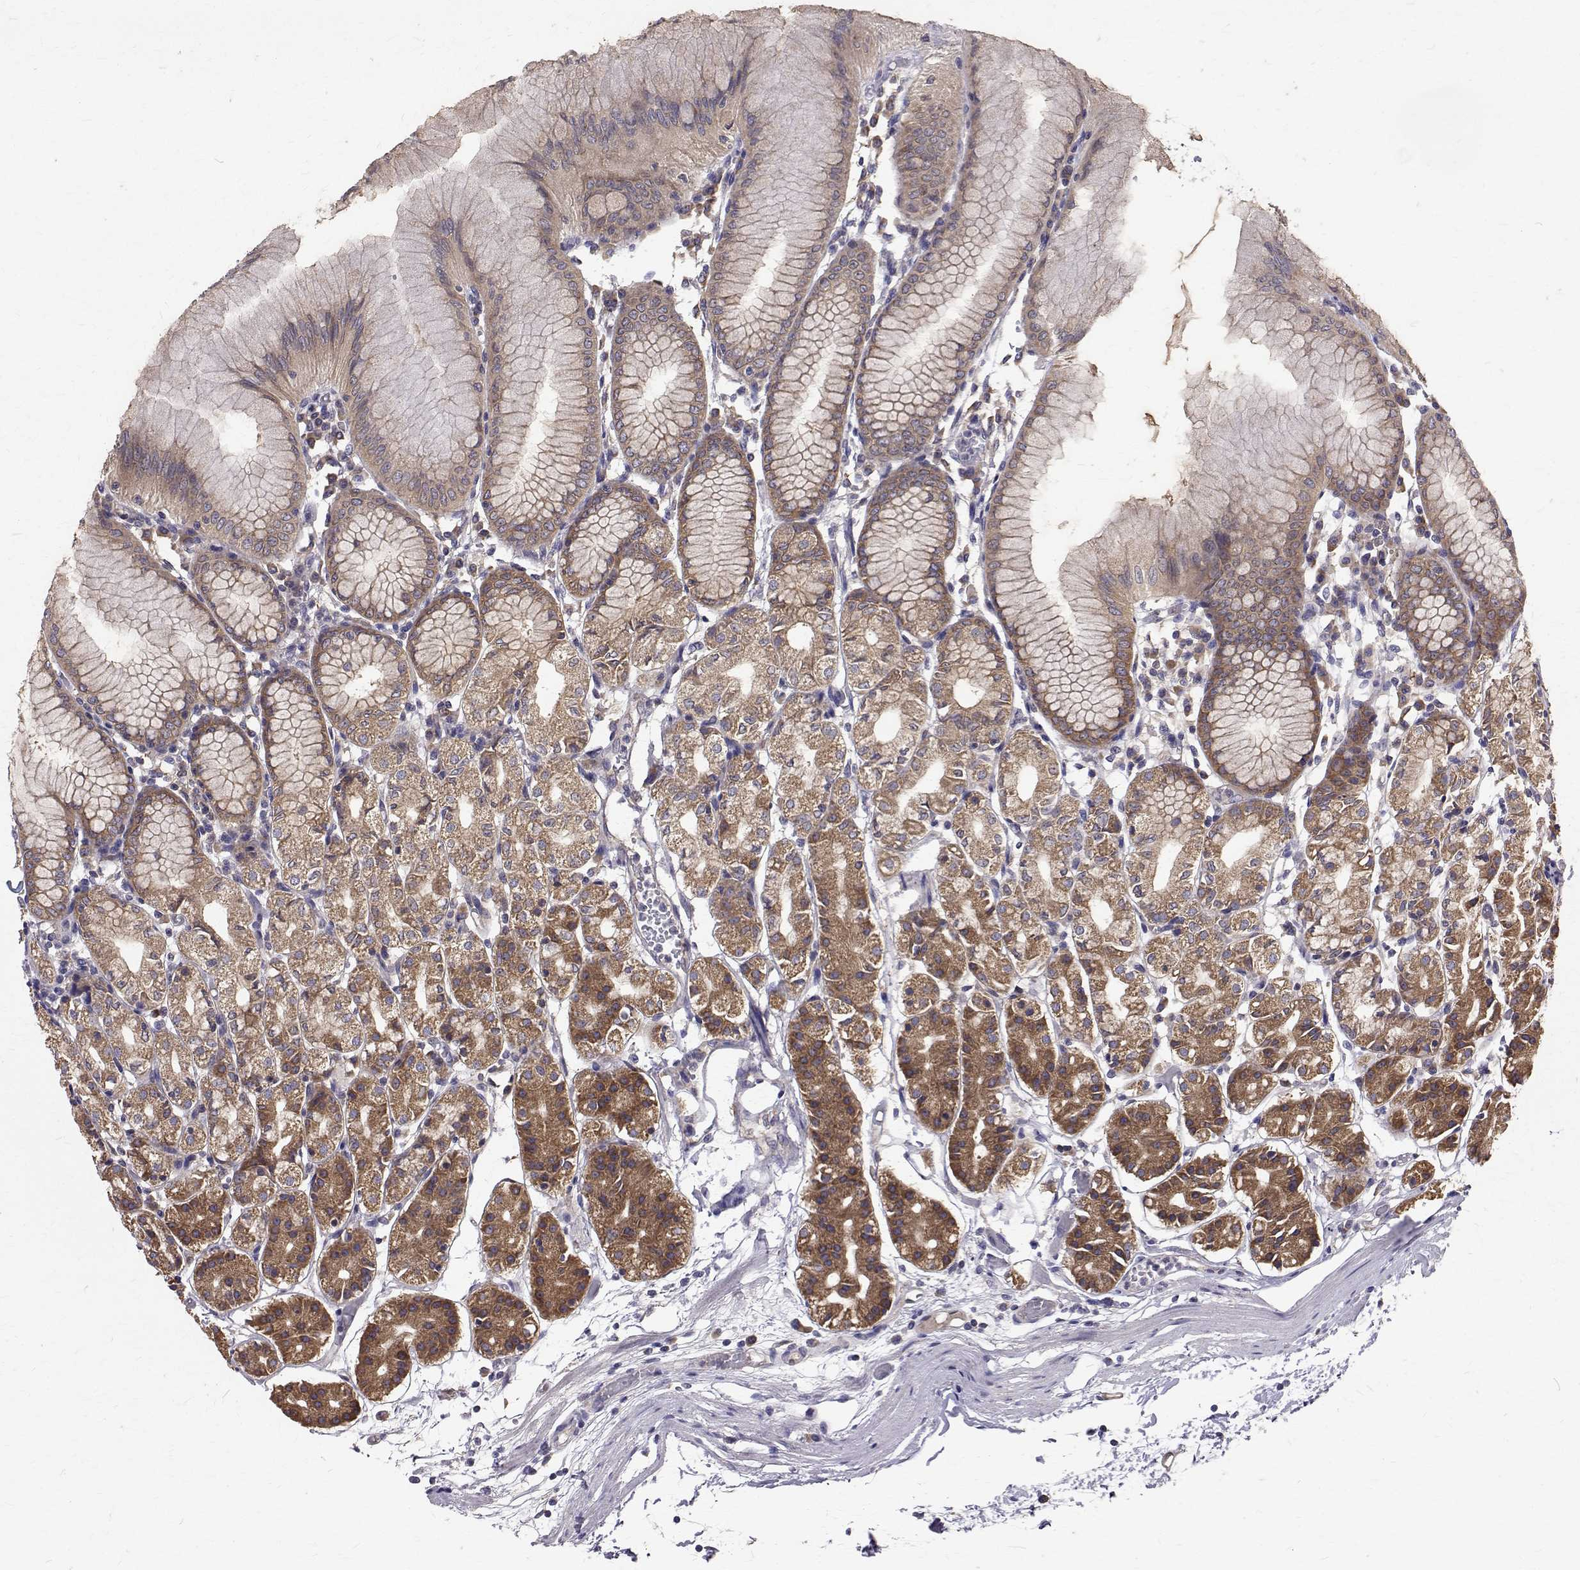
{"staining": {"intensity": "moderate", "quantity": ">75%", "location": "cytoplasmic/membranous"}, "tissue": "stomach", "cell_type": "Glandular cells", "image_type": "normal", "snomed": [{"axis": "morphology", "description": "Normal tissue, NOS"}, {"axis": "topography", "description": "Stomach"}], "caption": "This photomicrograph demonstrates immunohistochemistry staining of unremarkable stomach, with medium moderate cytoplasmic/membranous staining in approximately >75% of glandular cells.", "gene": "FARSB", "patient": {"sex": "female", "age": 57}}